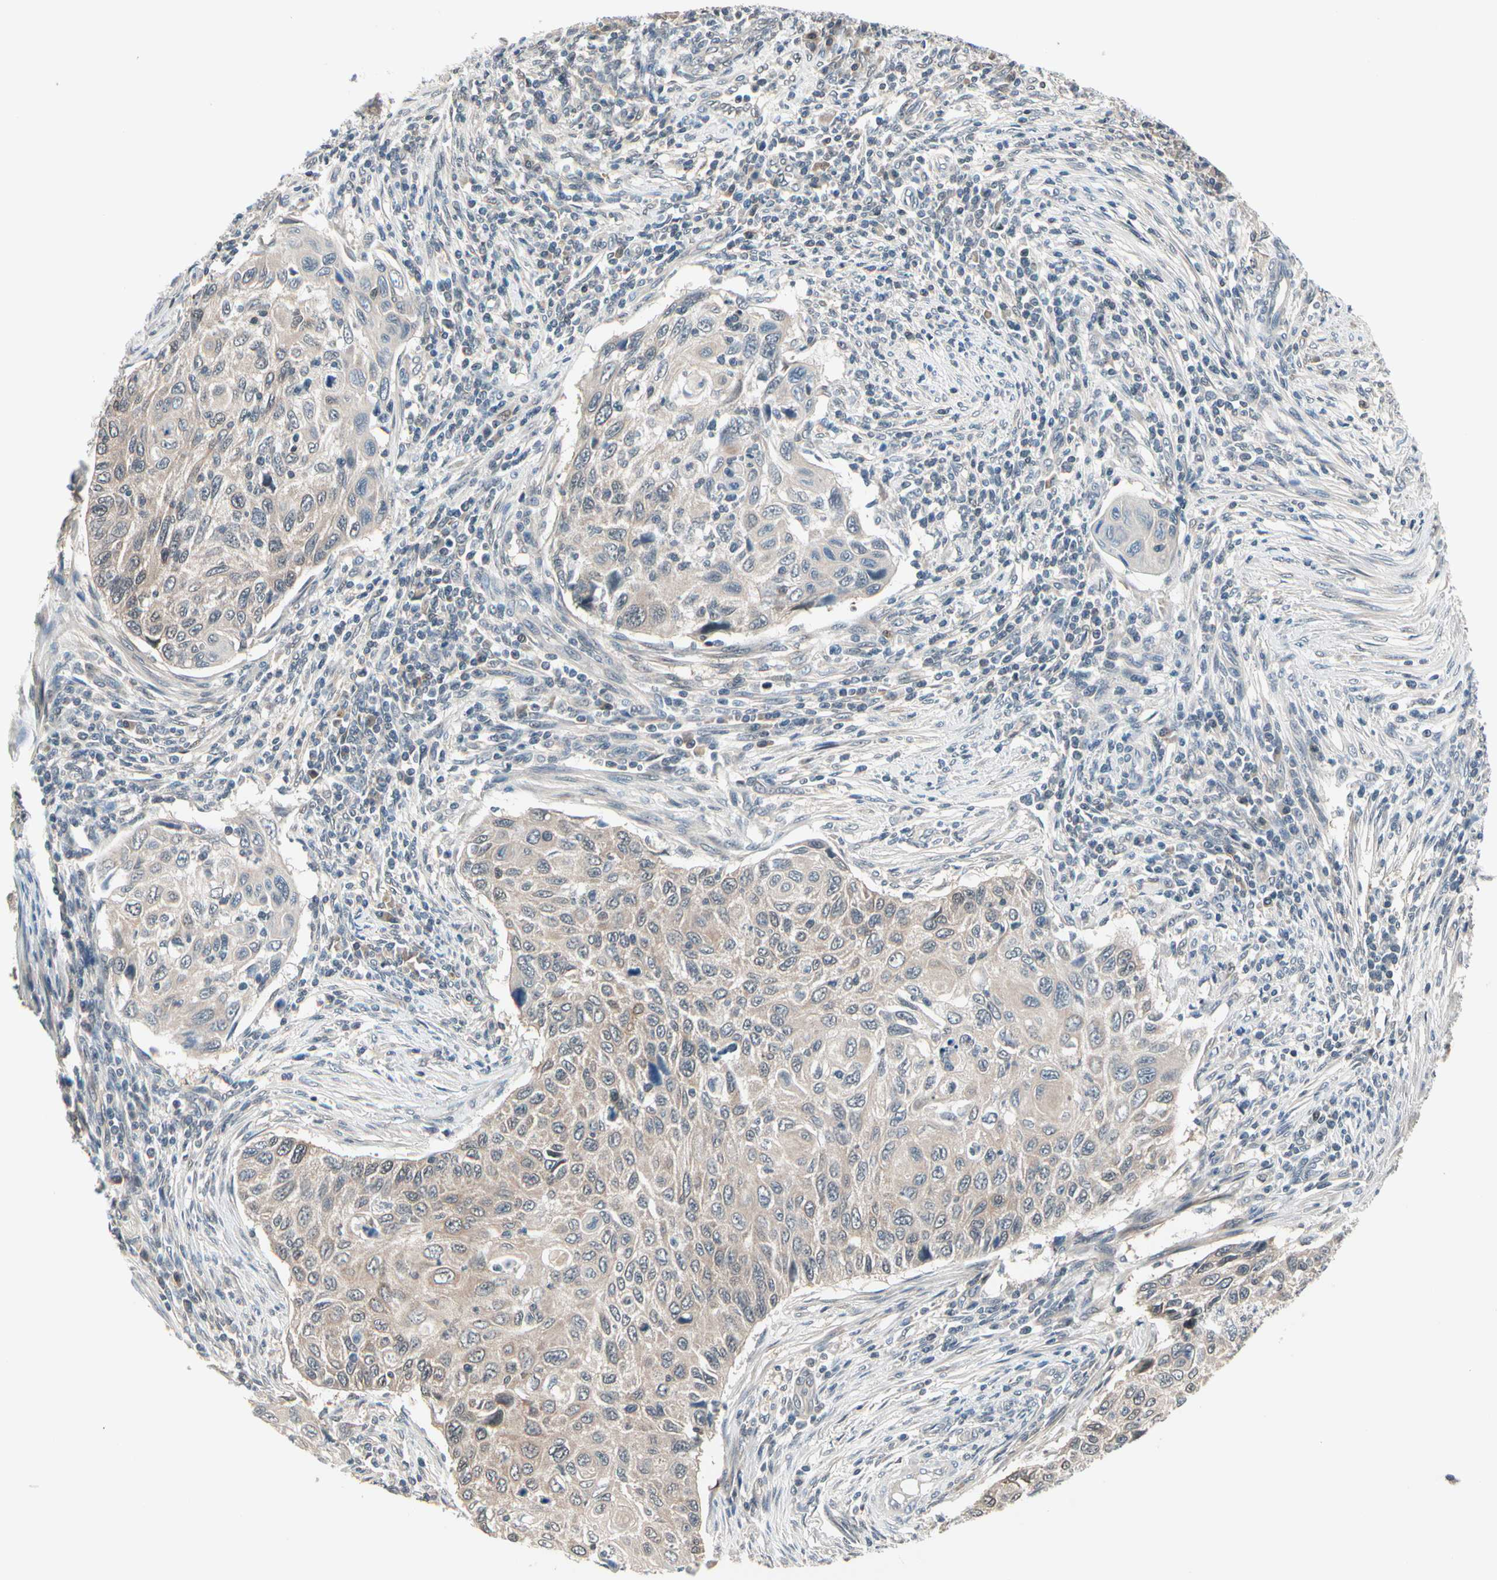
{"staining": {"intensity": "weak", "quantity": "25%-75%", "location": "cytoplasmic/membranous"}, "tissue": "cervical cancer", "cell_type": "Tumor cells", "image_type": "cancer", "snomed": [{"axis": "morphology", "description": "Squamous cell carcinoma, NOS"}, {"axis": "topography", "description": "Cervix"}], "caption": "Immunohistochemistry (IHC) (DAB) staining of squamous cell carcinoma (cervical) exhibits weak cytoplasmic/membranous protein staining in about 25%-75% of tumor cells.", "gene": "PRDX6", "patient": {"sex": "female", "age": 70}}